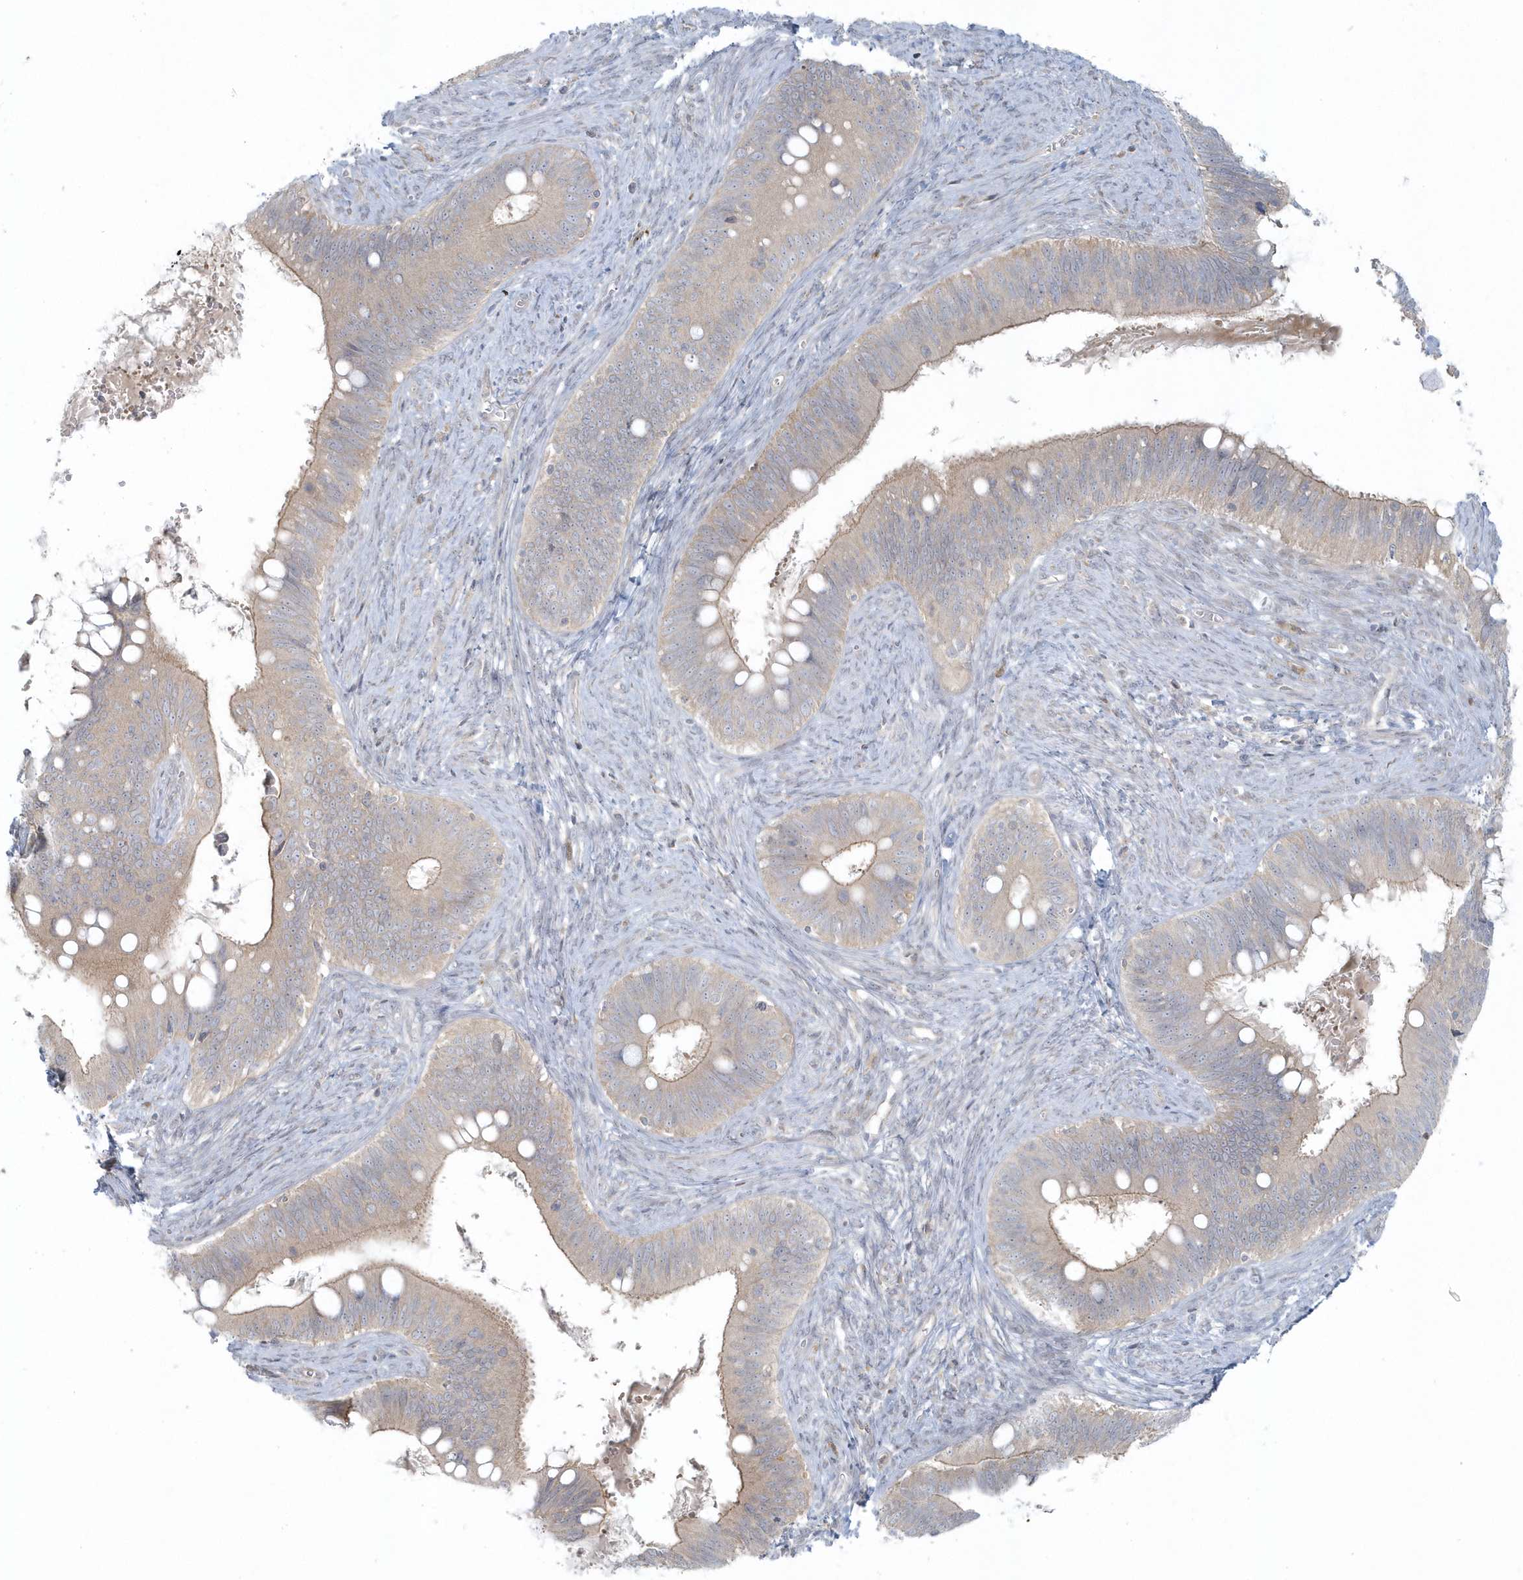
{"staining": {"intensity": "weak", "quantity": "25%-75%", "location": "cytoplasmic/membranous"}, "tissue": "cervical cancer", "cell_type": "Tumor cells", "image_type": "cancer", "snomed": [{"axis": "morphology", "description": "Adenocarcinoma, NOS"}, {"axis": "topography", "description": "Cervix"}], "caption": "Immunohistochemistry (DAB (3,3'-diaminobenzidine)) staining of human cervical cancer (adenocarcinoma) displays weak cytoplasmic/membranous protein positivity in approximately 25%-75% of tumor cells.", "gene": "BLTP3A", "patient": {"sex": "female", "age": 42}}